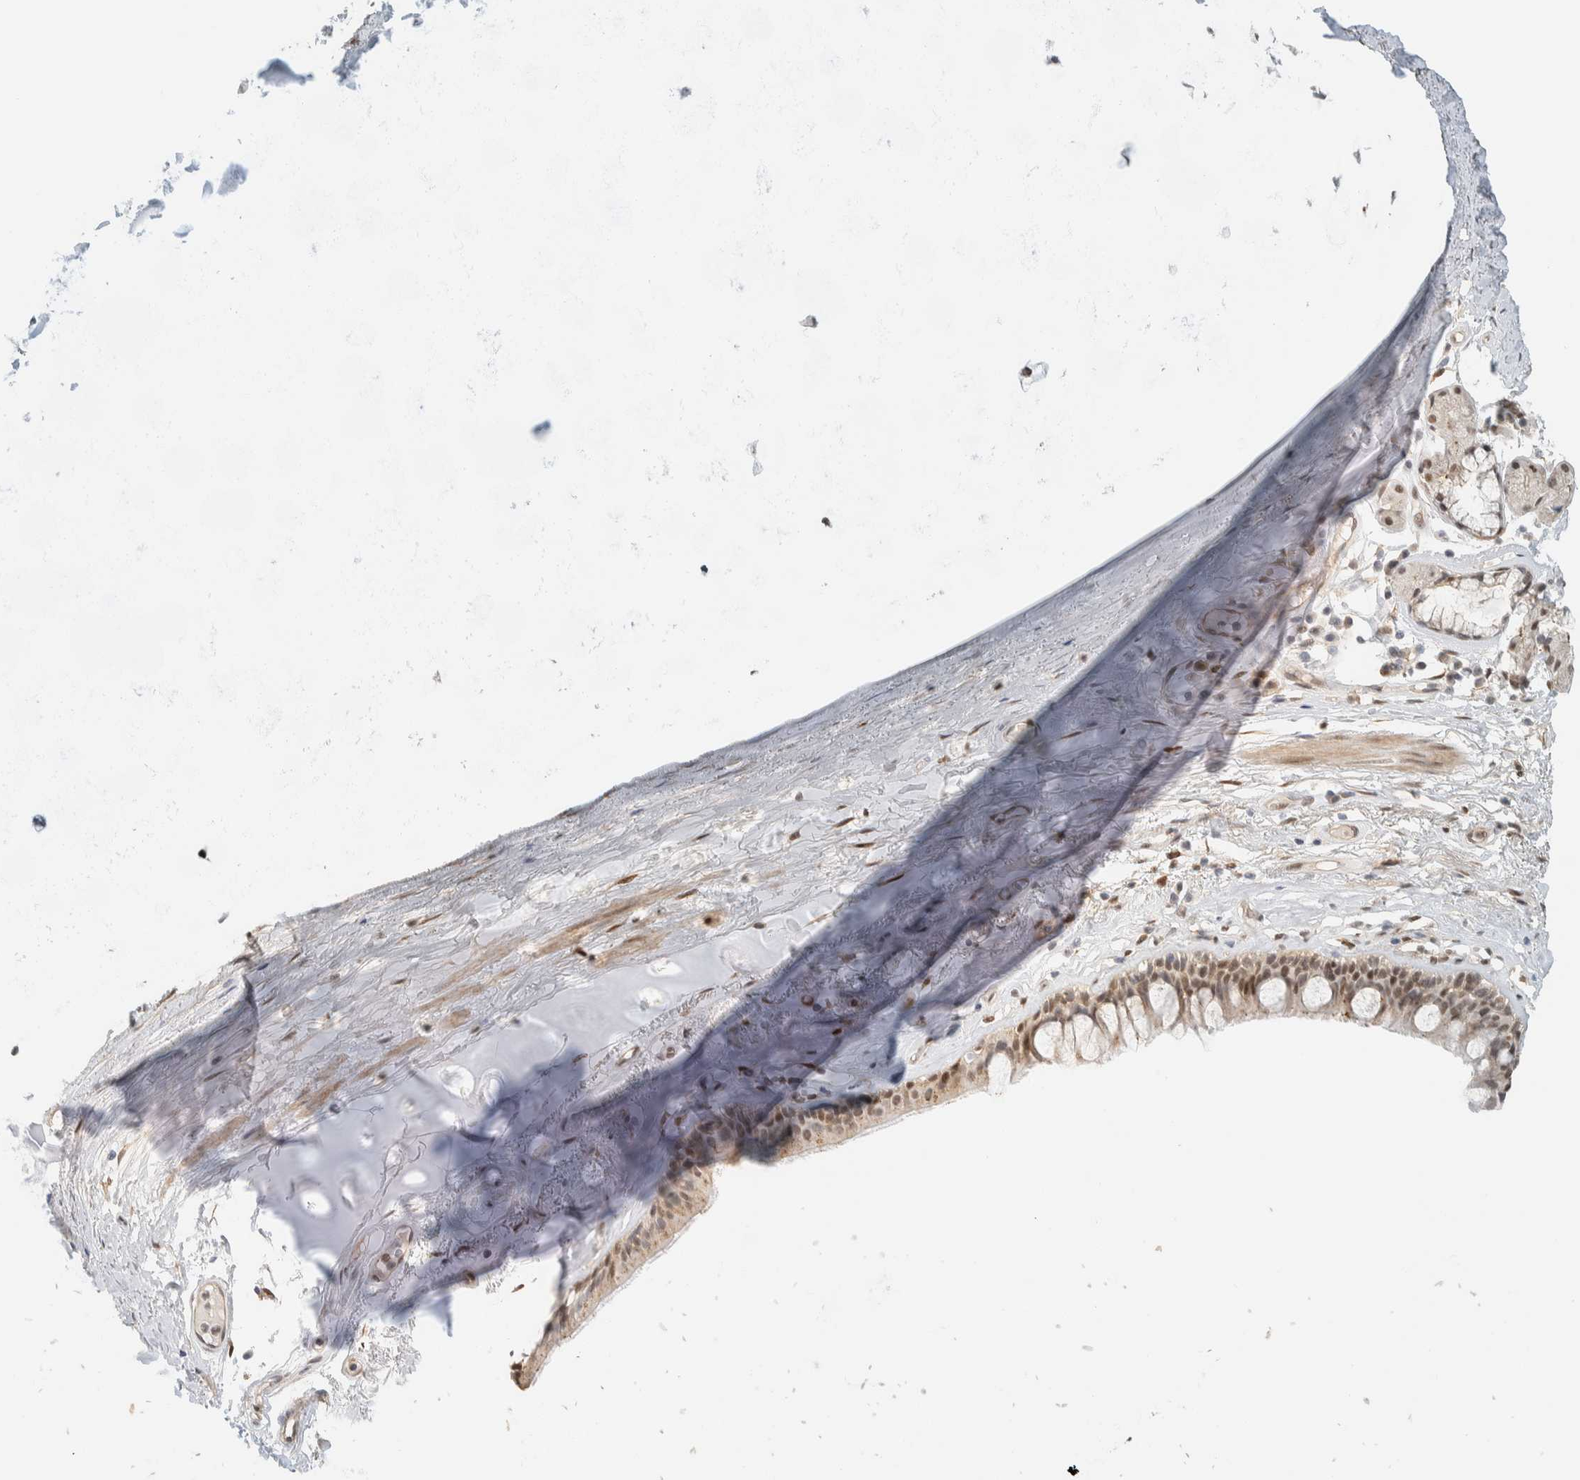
{"staining": {"intensity": "weak", "quantity": ">75%", "location": "cytoplasmic/membranous,nuclear"}, "tissue": "bronchus", "cell_type": "Respiratory epithelial cells", "image_type": "normal", "snomed": [{"axis": "morphology", "description": "Normal tissue, NOS"}, {"axis": "topography", "description": "Cartilage tissue"}], "caption": "Bronchus stained with DAB IHC reveals low levels of weak cytoplasmic/membranous,nuclear positivity in about >75% of respiratory epithelial cells.", "gene": "TFE3", "patient": {"sex": "female", "age": 63}}